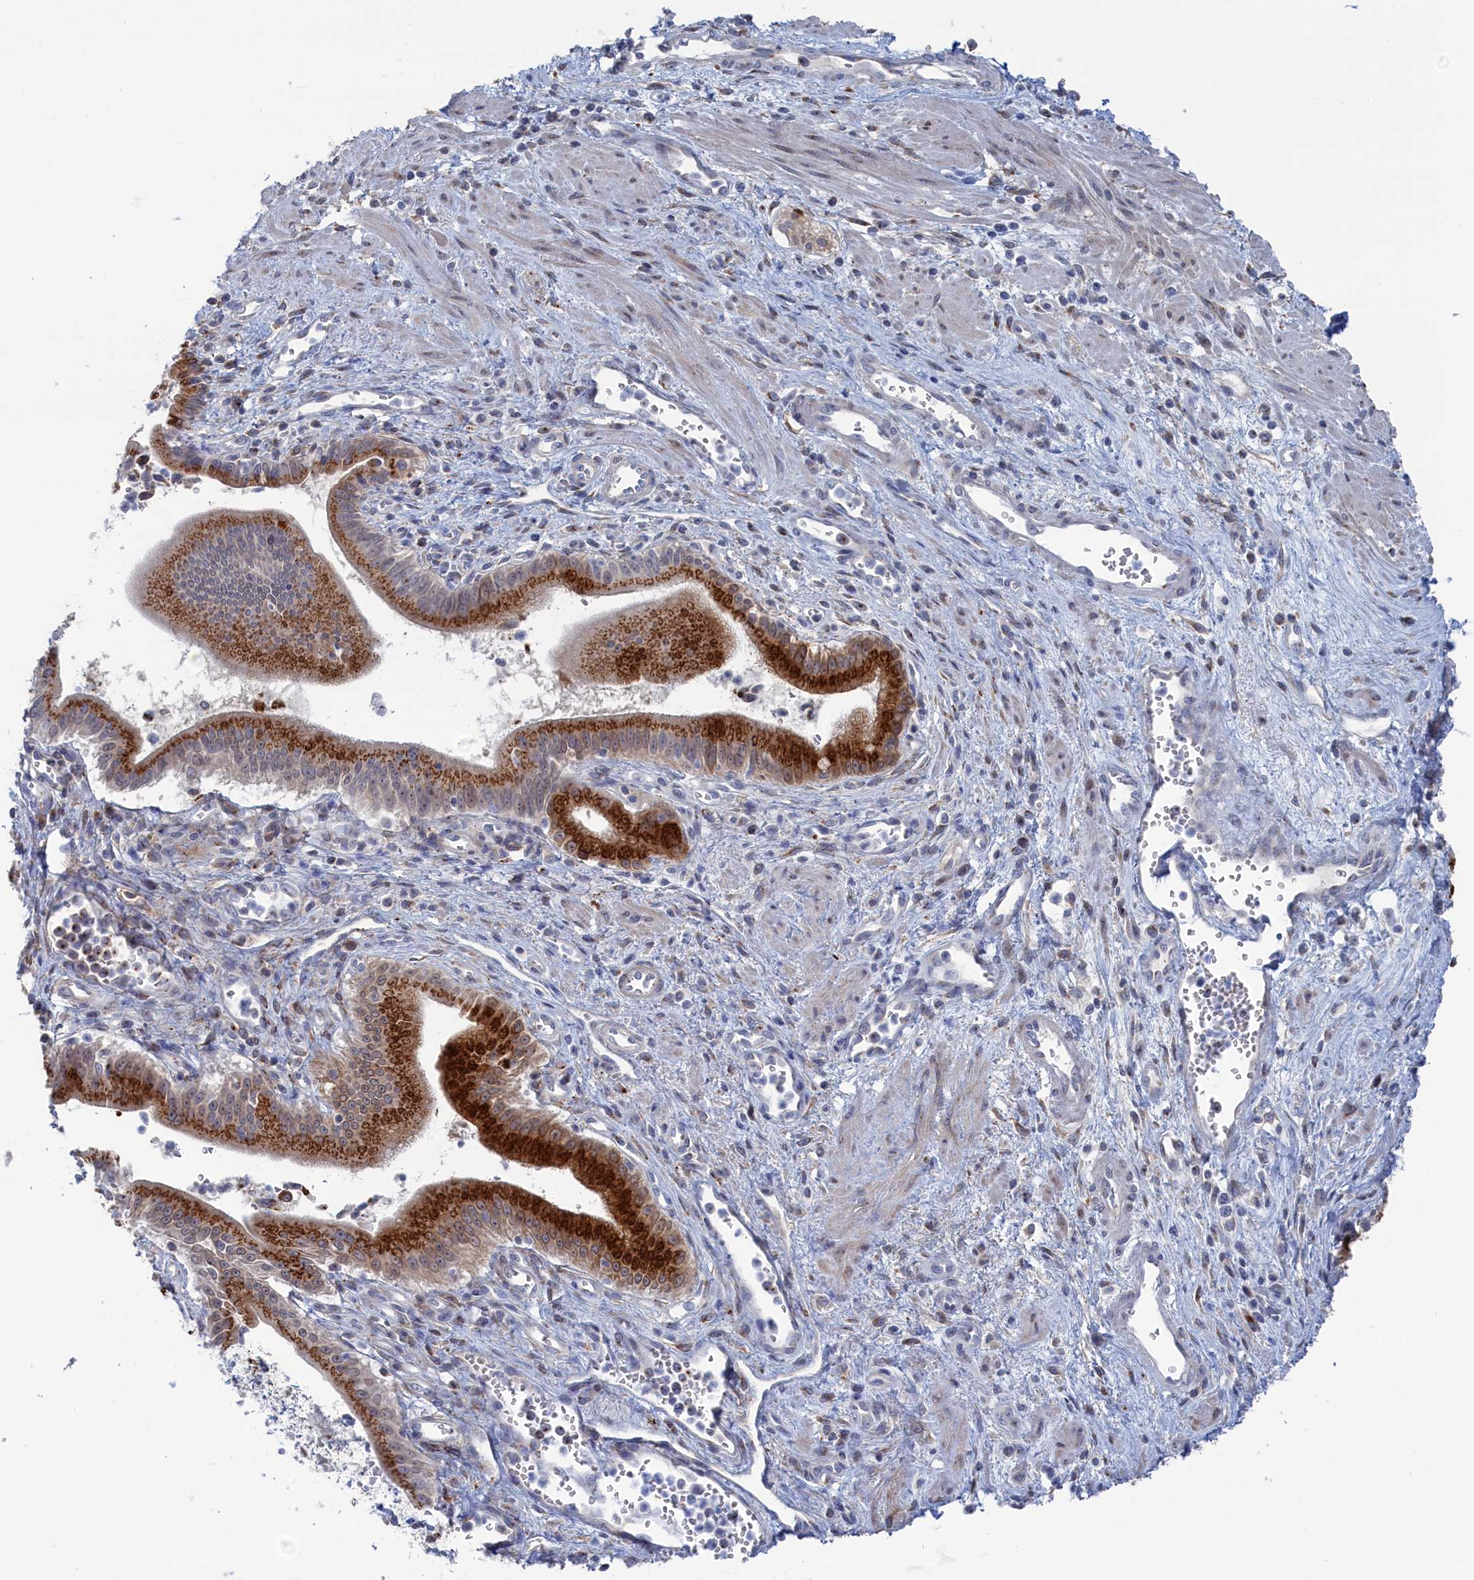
{"staining": {"intensity": "strong", "quantity": ">75%", "location": "cytoplasmic/membranous"}, "tissue": "pancreatic cancer", "cell_type": "Tumor cells", "image_type": "cancer", "snomed": [{"axis": "morphology", "description": "Adenocarcinoma, NOS"}, {"axis": "topography", "description": "Pancreas"}], "caption": "This is an image of immunohistochemistry staining of pancreatic cancer, which shows strong staining in the cytoplasmic/membranous of tumor cells.", "gene": "IRX1", "patient": {"sex": "male", "age": 78}}